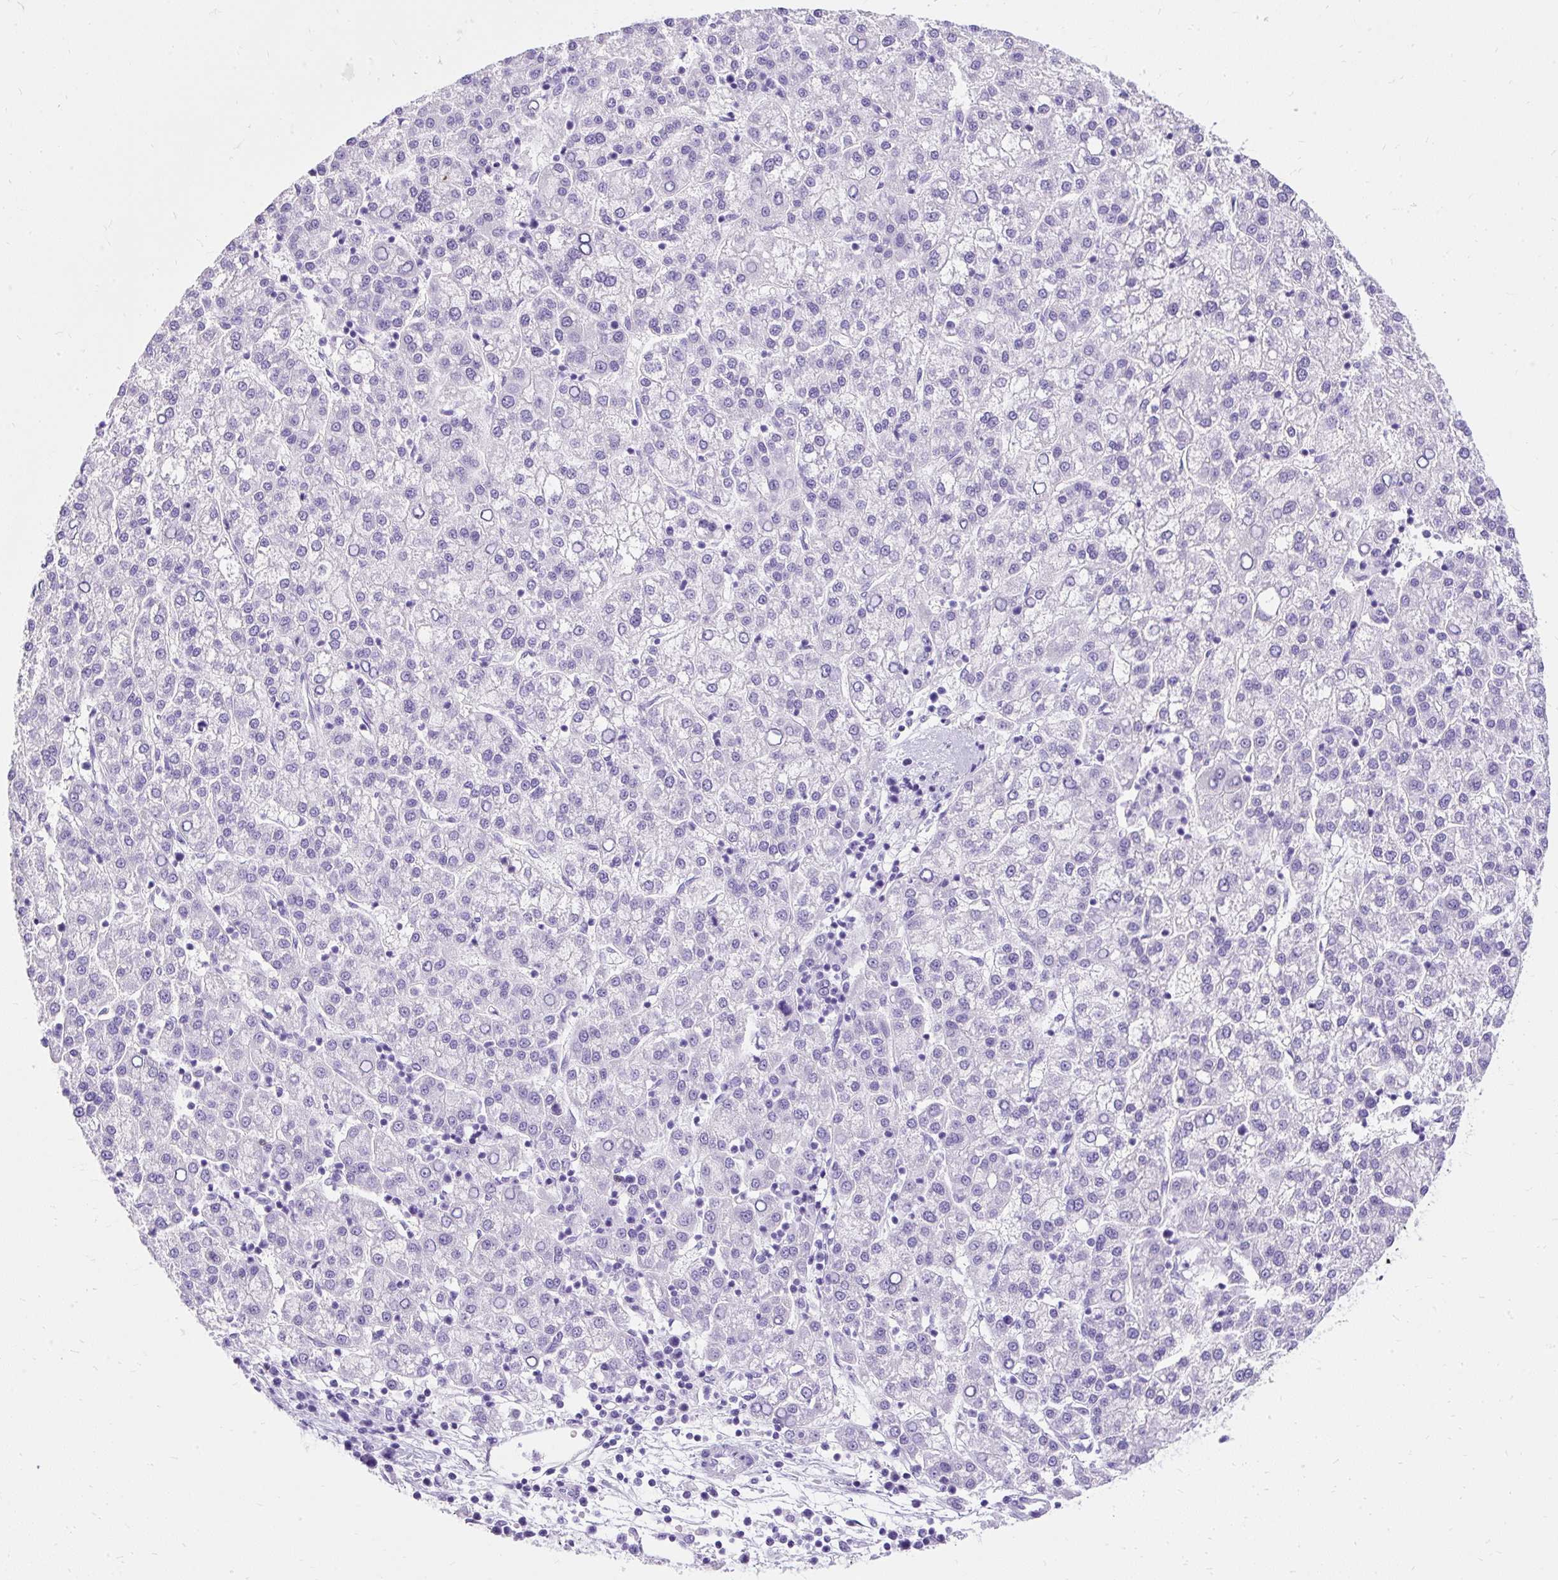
{"staining": {"intensity": "negative", "quantity": "none", "location": "none"}, "tissue": "liver cancer", "cell_type": "Tumor cells", "image_type": "cancer", "snomed": [{"axis": "morphology", "description": "Carcinoma, Hepatocellular, NOS"}, {"axis": "topography", "description": "Liver"}], "caption": "The immunohistochemistry (IHC) micrograph has no significant expression in tumor cells of hepatocellular carcinoma (liver) tissue. The staining was performed using DAB (3,3'-diaminobenzidine) to visualize the protein expression in brown, while the nuclei were stained in blue with hematoxylin (Magnification: 20x).", "gene": "PVALB", "patient": {"sex": "female", "age": 58}}